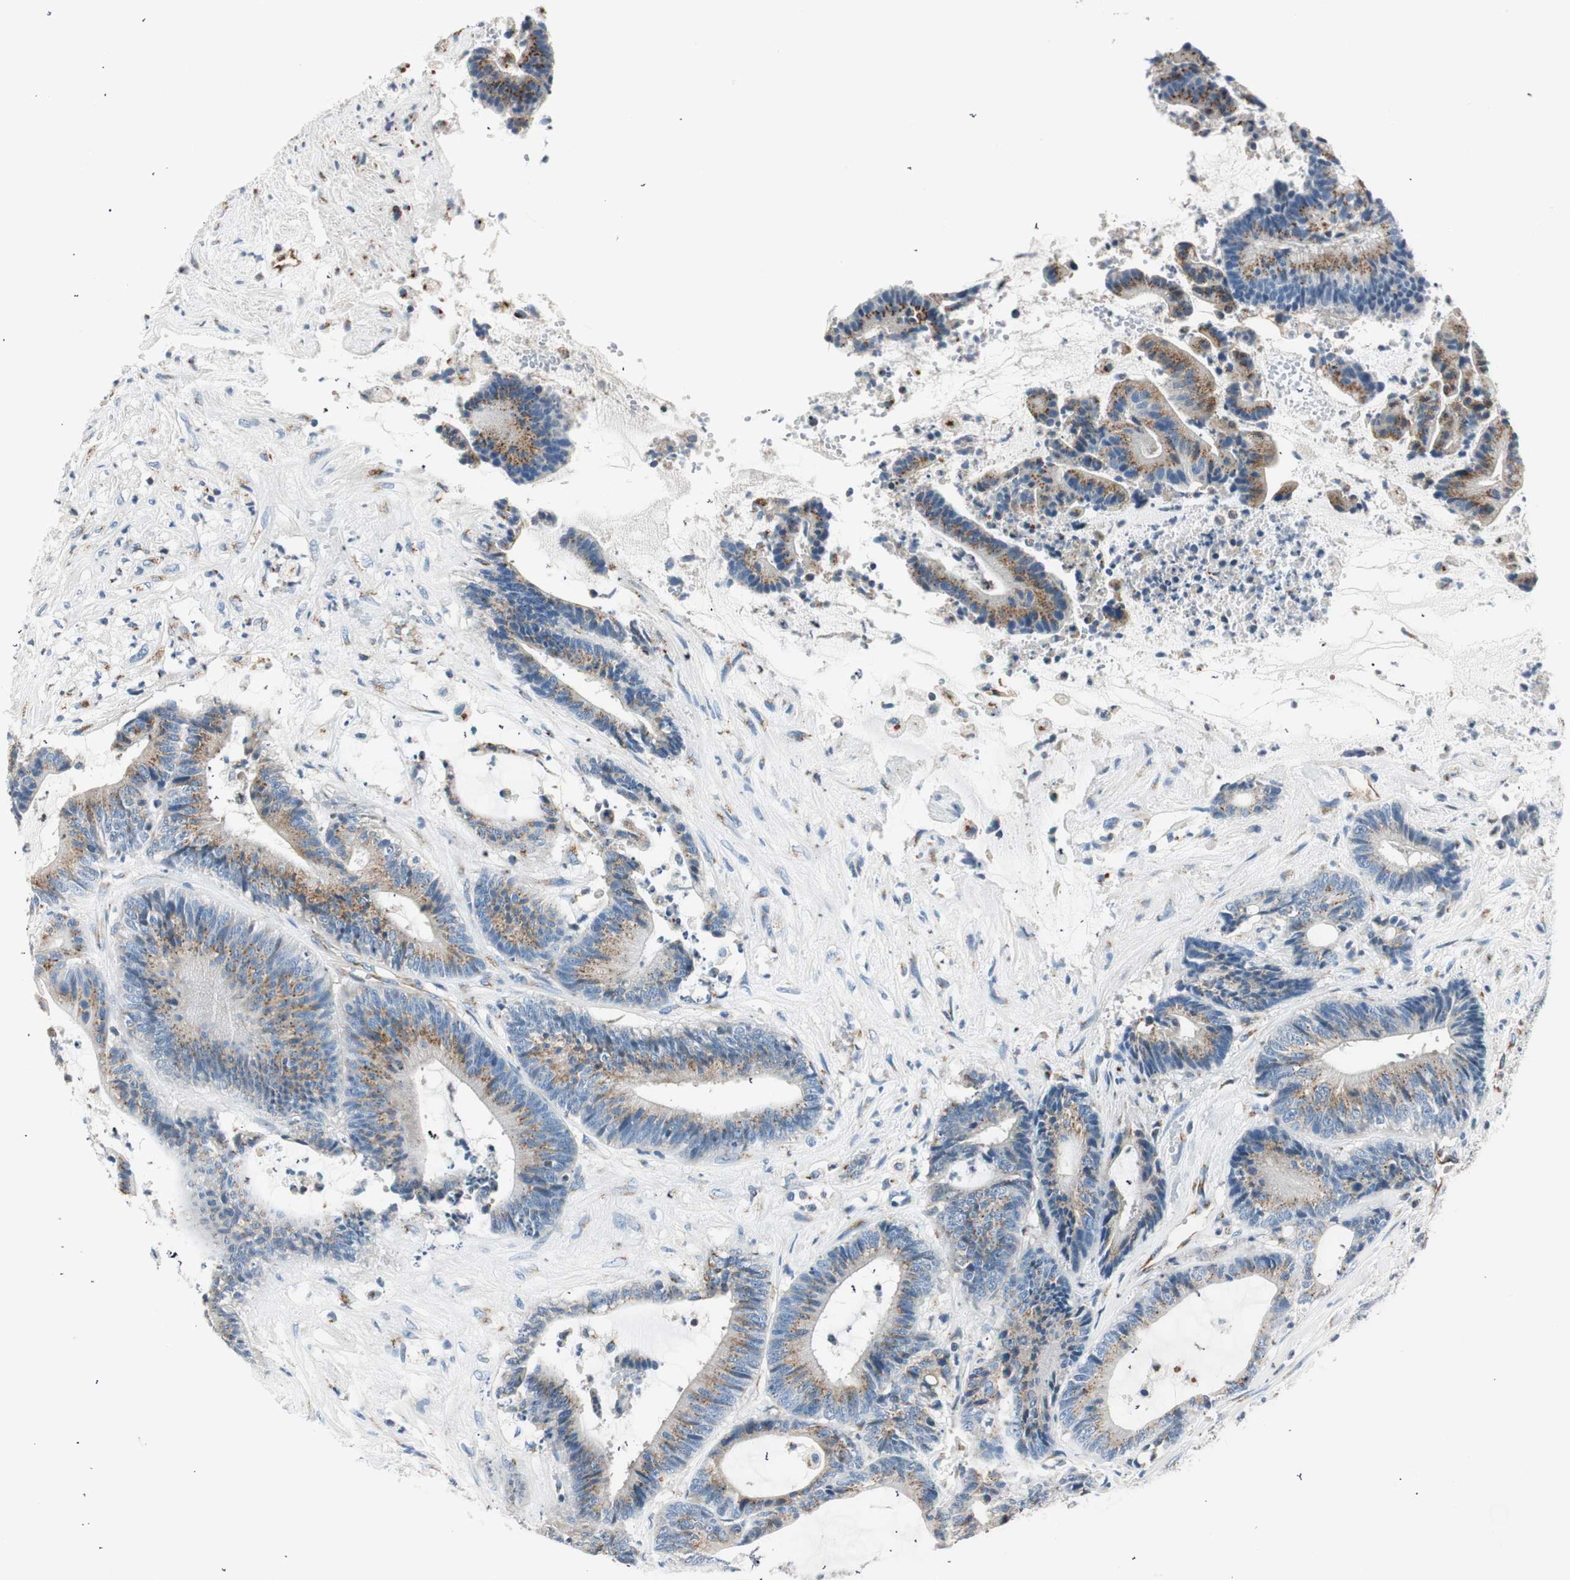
{"staining": {"intensity": "moderate", "quantity": ">75%", "location": "cytoplasmic/membranous"}, "tissue": "colorectal cancer", "cell_type": "Tumor cells", "image_type": "cancer", "snomed": [{"axis": "morphology", "description": "Adenocarcinoma, NOS"}, {"axis": "topography", "description": "Colon"}], "caption": "IHC (DAB) staining of colorectal adenocarcinoma exhibits moderate cytoplasmic/membranous protein positivity in approximately >75% of tumor cells. The staining was performed using DAB (3,3'-diaminobenzidine), with brown indicating positive protein expression. Nuclei are stained blue with hematoxylin.", "gene": "TMF1", "patient": {"sex": "female", "age": 84}}